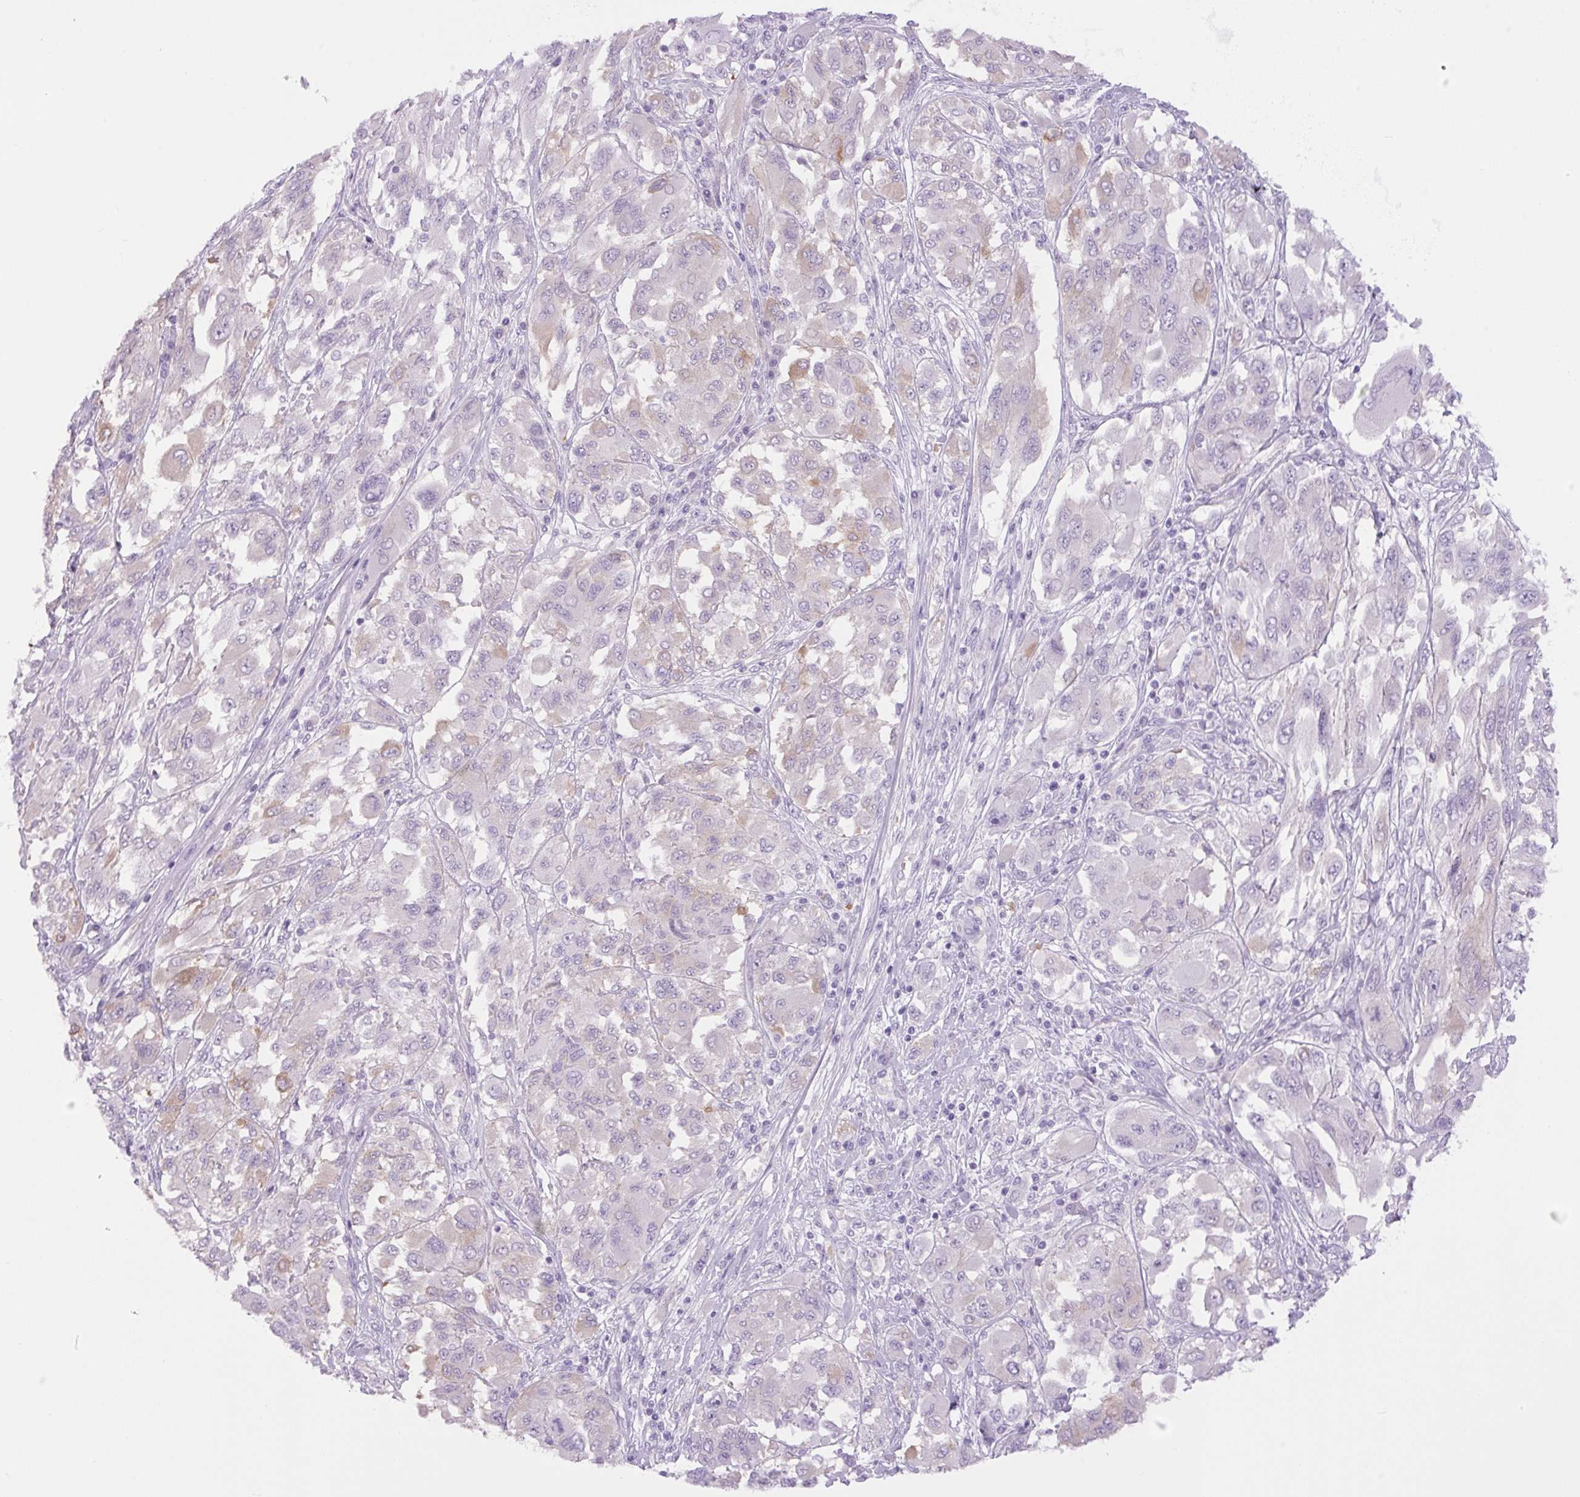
{"staining": {"intensity": "weak", "quantity": "<25%", "location": "cytoplasmic/membranous"}, "tissue": "melanoma", "cell_type": "Tumor cells", "image_type": "cancer", "snomed": [{"axis": "morphology", "description": "Malignant melanoma, NOS"}, {"axis": "topography", "description": "Skin"}], "caption": "This histopathology image is of malignant melanoma stained with immunohistochemistry (IHC) to label a protein in brown with the nuclei are counter-stained blue. There is no expression in tumor cells.", "gene": "COL9A2", "patient": {"sex": "female", "age": 91}}